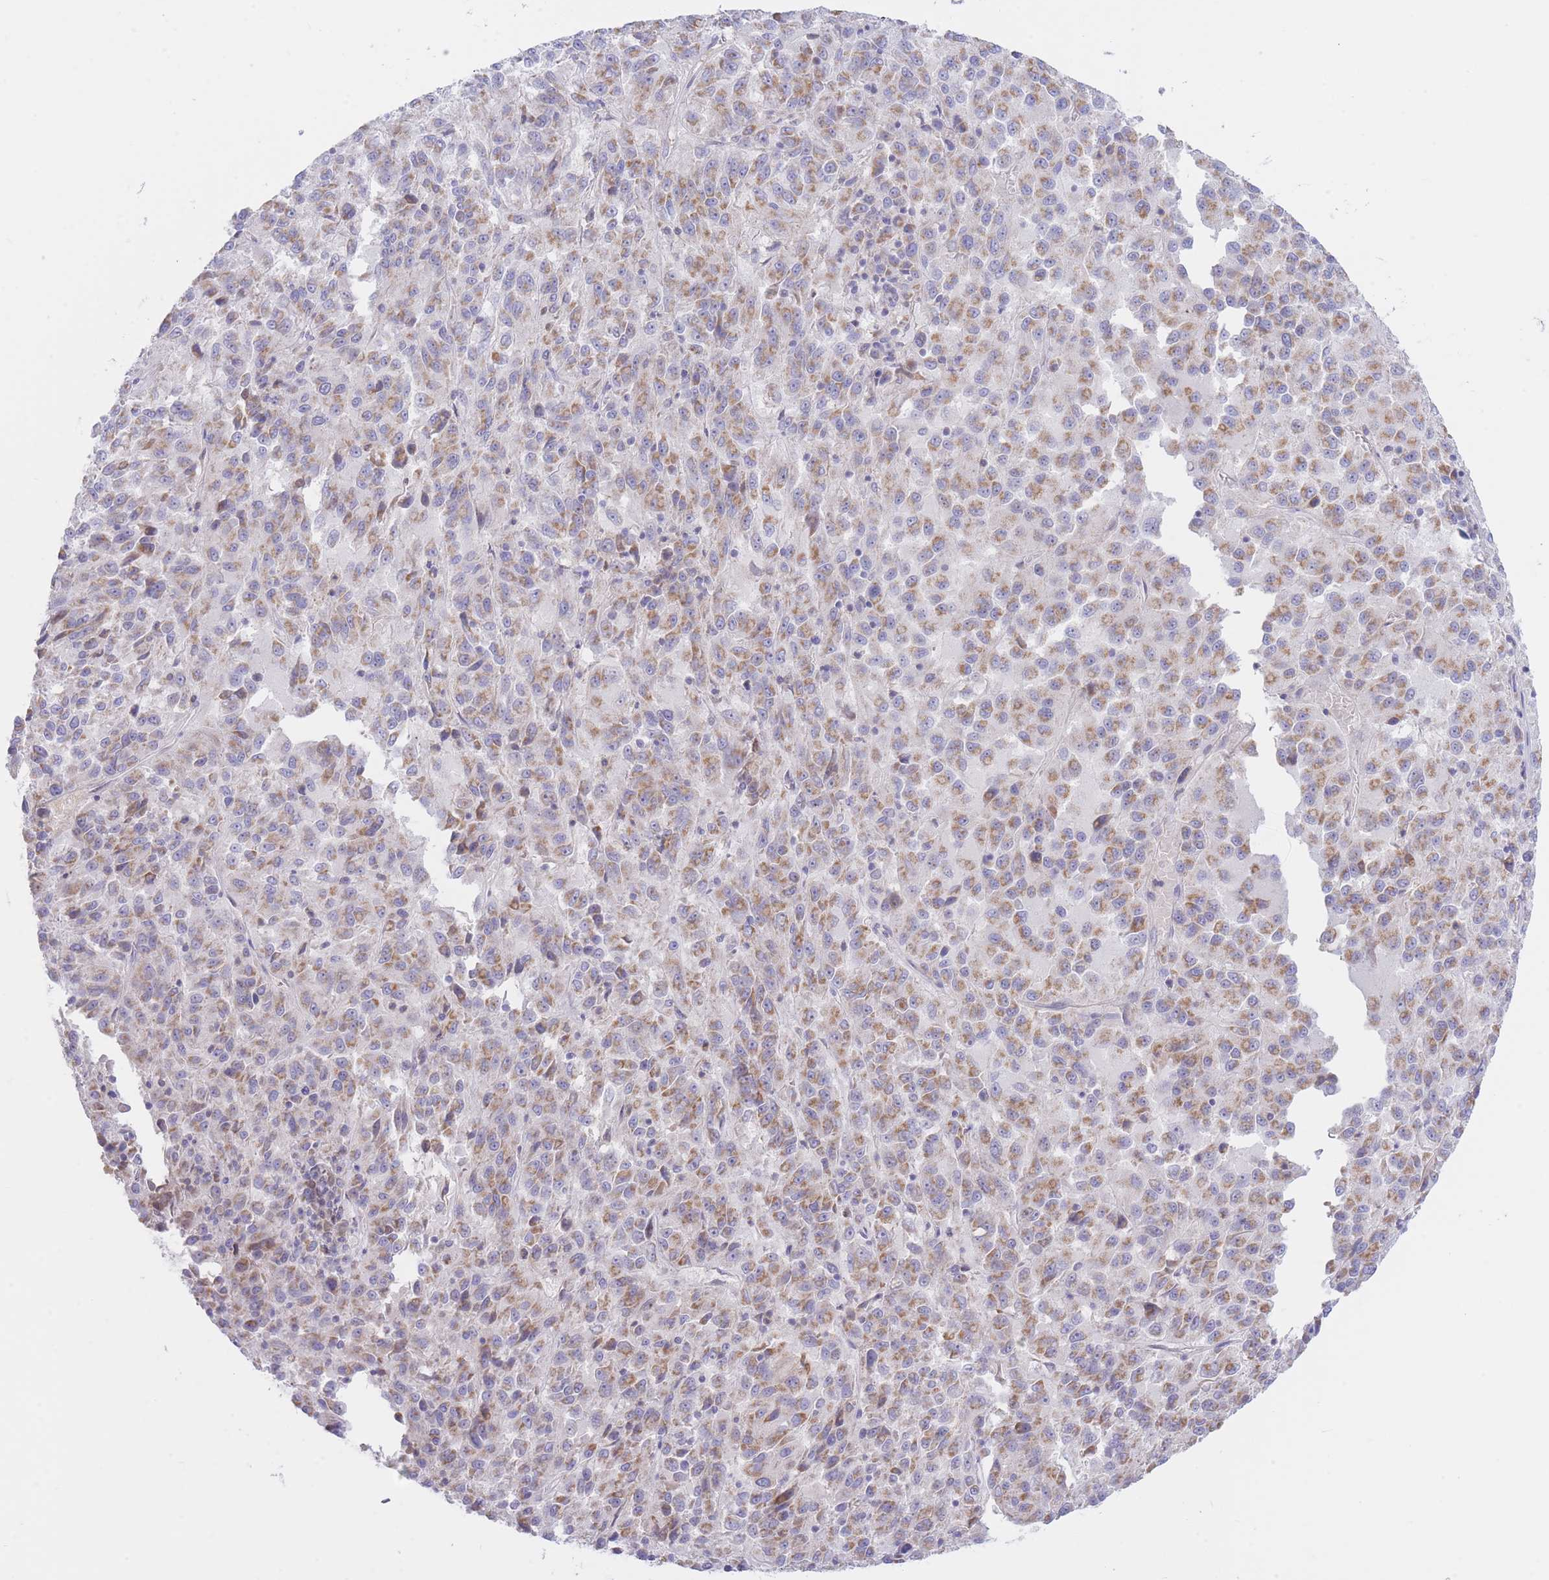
{"staining": {"intensity": "moderate", "quantity": ">75%", "location": "cytoplasmic/membranous"}, "tissue": "melanoma", "cell_type": "Tumor cells", "image_type": "cancer", "snomed": [{"axis": "morphology", "description": "Malignant melanoma, Metastatic site"}, {"axis": "topography", "description": "Lung"}], "caption": "An IHC photomicrograph of neoplastic tissue is shown. Protein staining in brown highlights moderate cytoplasmic/membranous positivity in melanoma within tumor cells. (Stains: DAB in brown, nuclei in blue, Microscopy: brightfield microscopy at high magnification).", "gene": "NANP", "patient": {"sex": "male", "age": 64}}